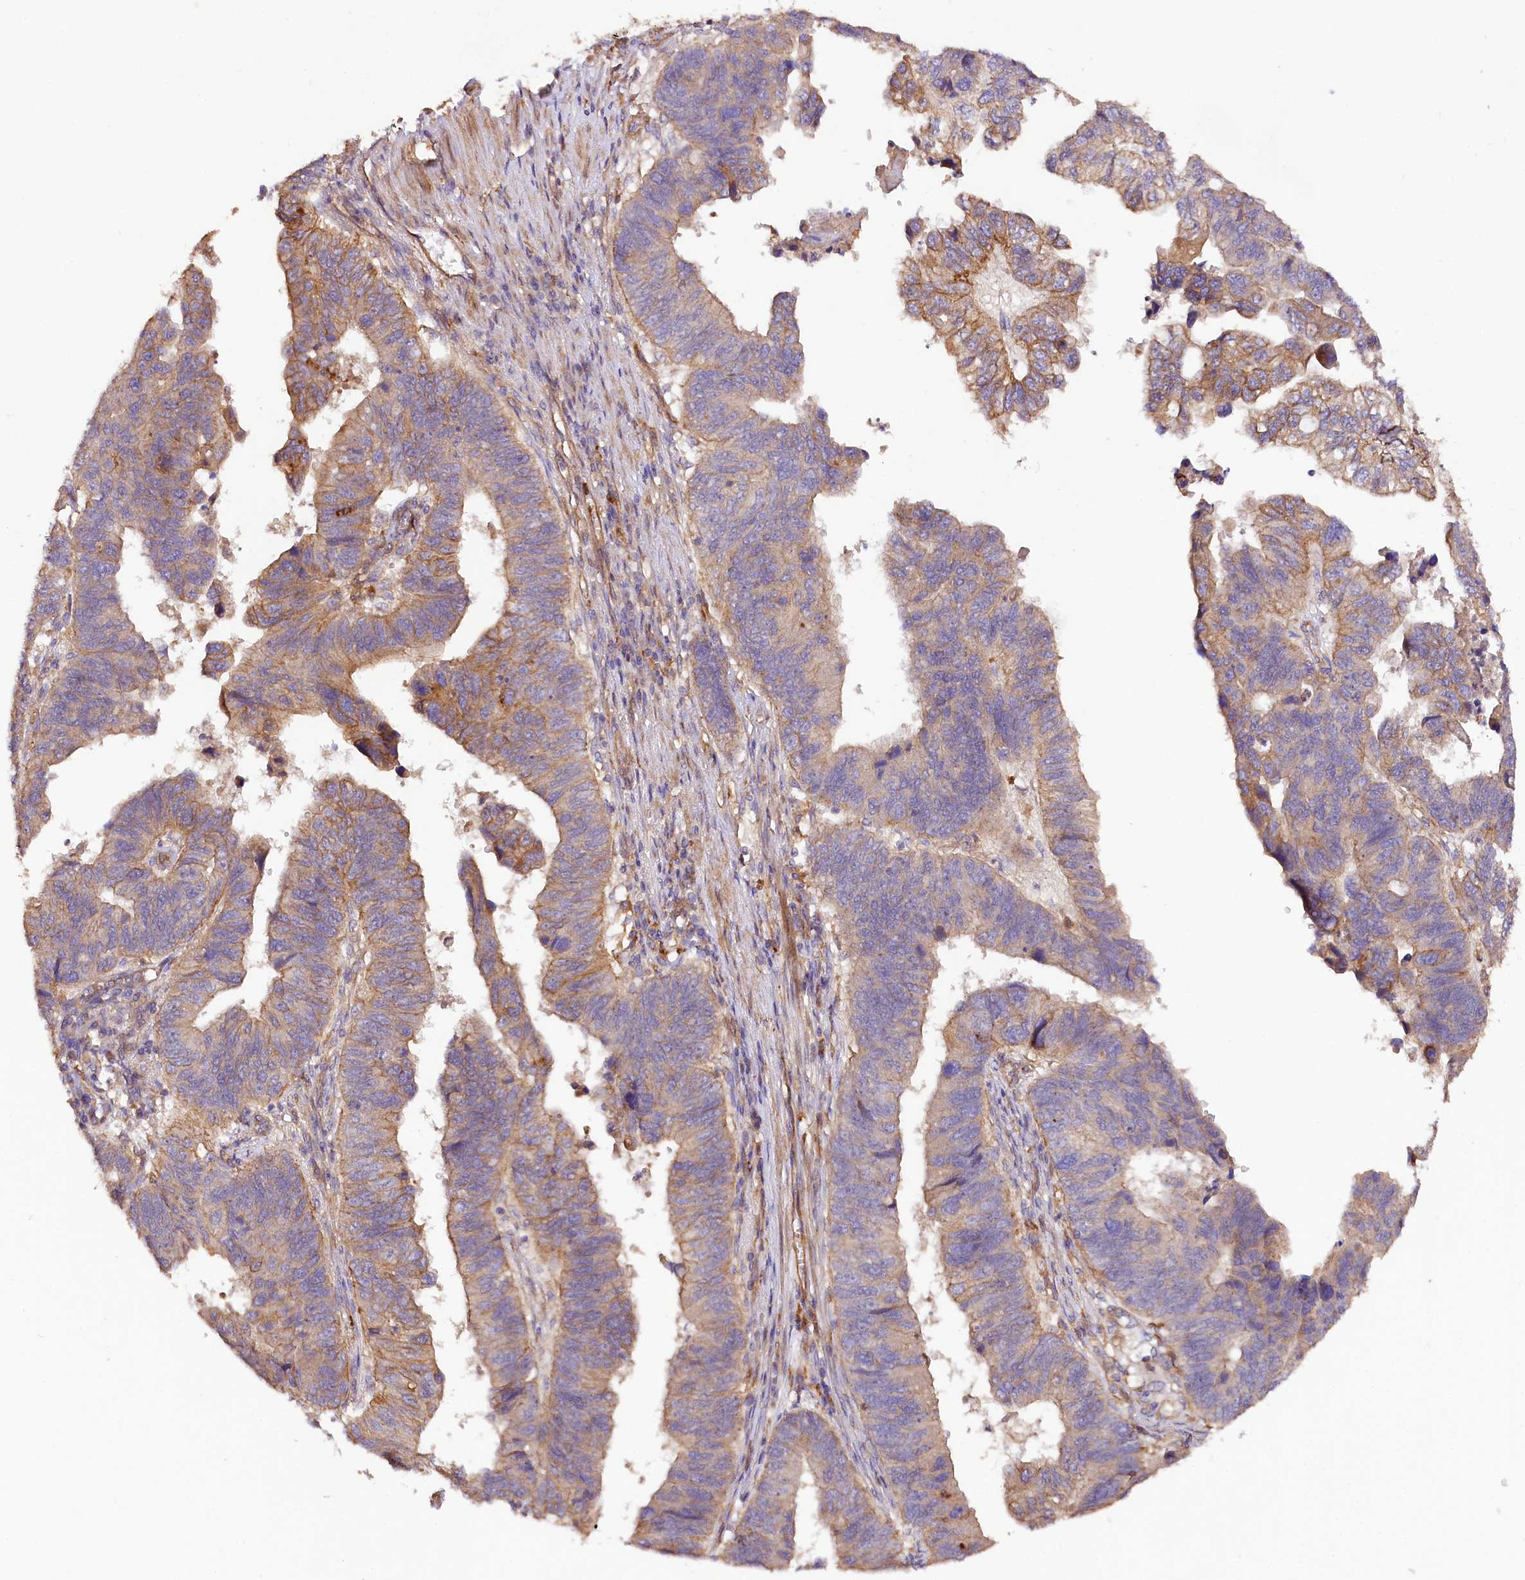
{"staining": {"intensity": "moderate", "quantity": "<25%", "location": "cytoplasmic/membranous"}, "tissue": "stomach cancer", "cell_type": "Tumor cells", "image_type": "cancer", "snomed": [{"axis": "morphology", "description": "Adenocarcinoma, NOS"}, {"axis": "topography", "description": "Stomach"}], "caption": "Human stomach cancer stained with a protein marker demonstrates moderate staining in tumor cells.", "gene": "CSAD", "patient": {"sex": "male", "age": 59}}